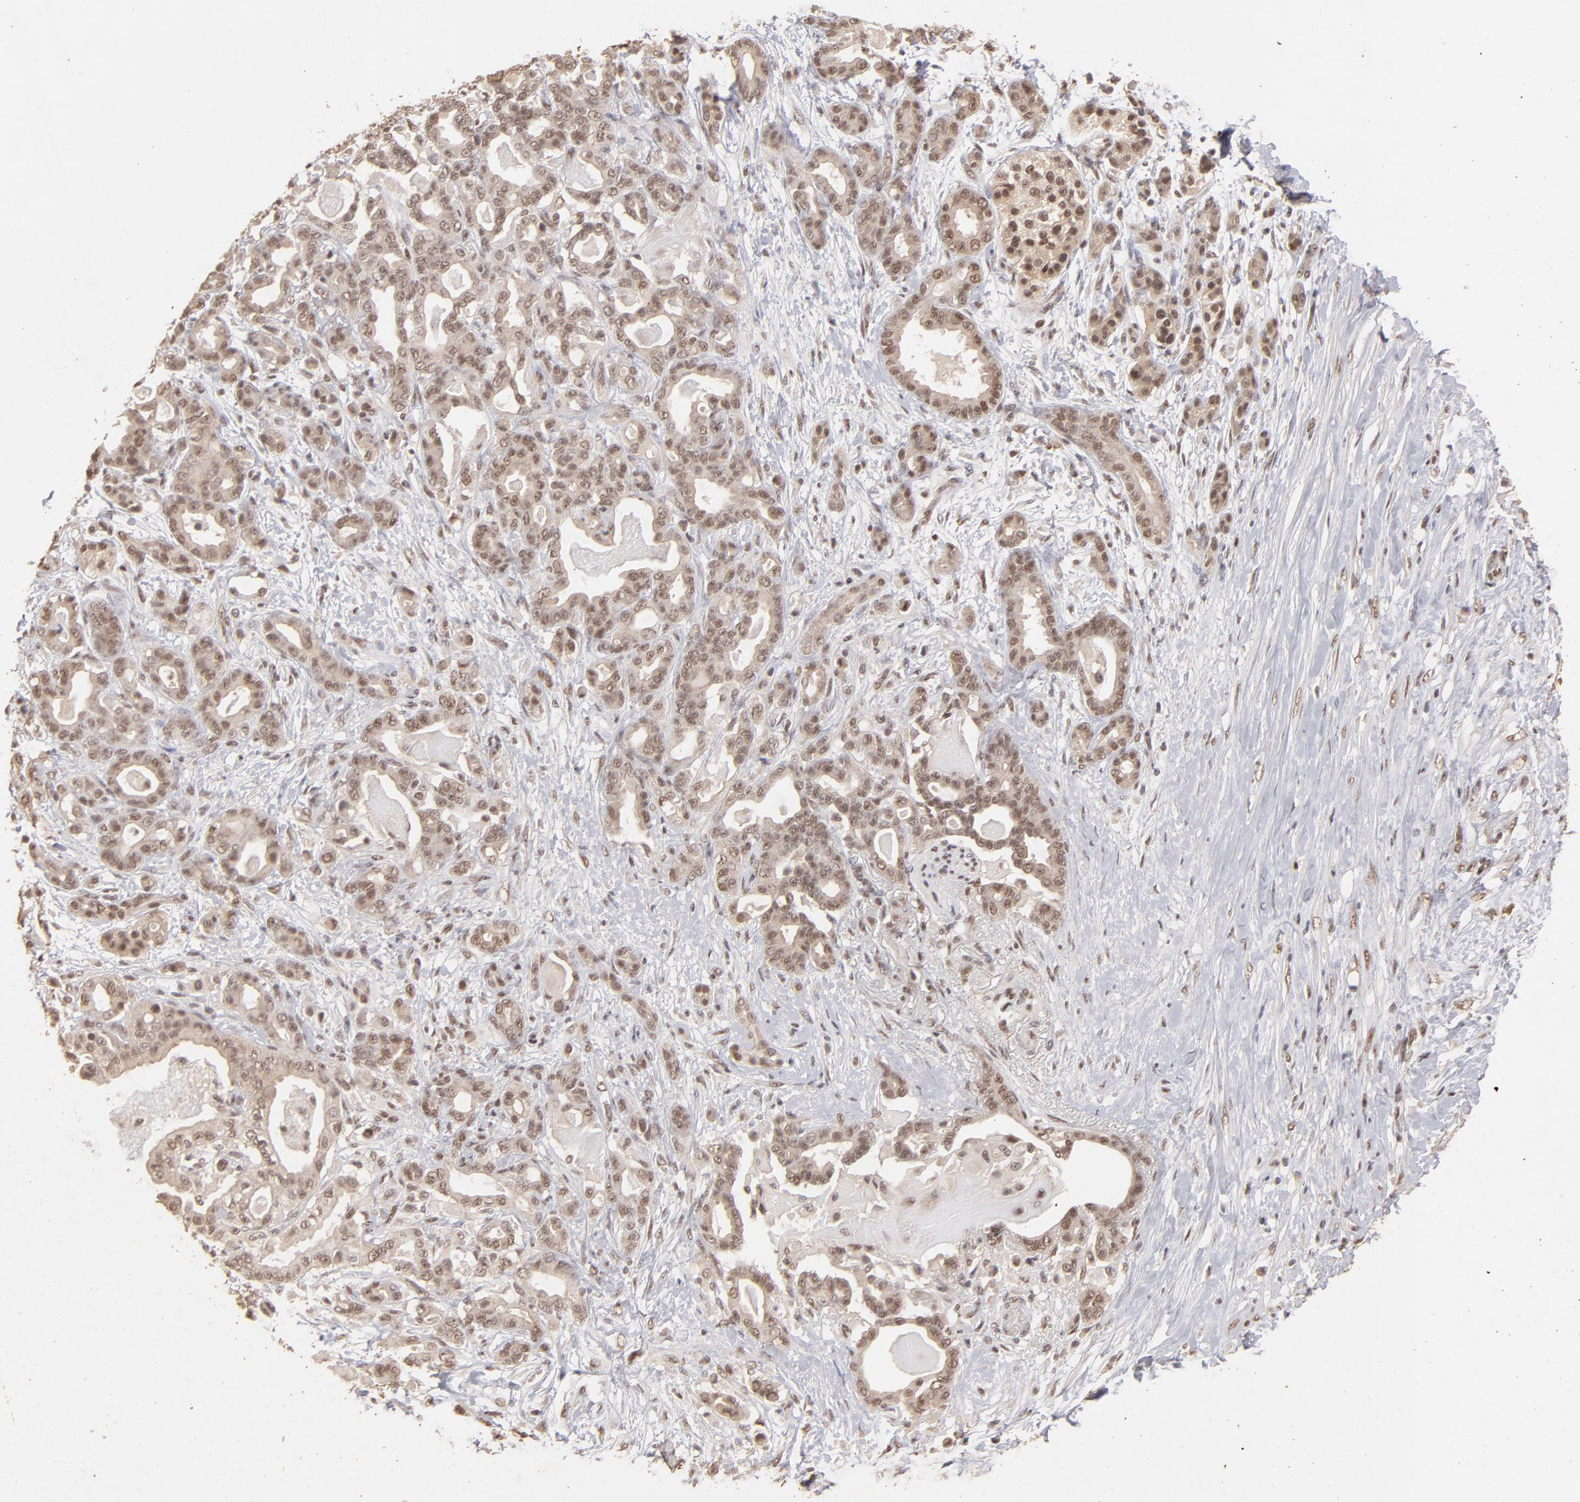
{"staining": {"intensity": "moderate", "quantity": ">75%", "location": "cytoplasmic/membranous,nuclear"}, "tissue": "pancreatic cancer", "cell_type": "Tumor cells", "image_type": "cancer", "snomed": [{"axis": "morphology", "description": "Adenocarcinoma, NOS"}, {"axis": "topography", "description": "Pancreas"}], "caption": "Human pancreatic adenocarcinoma stained for a protein (brown) displays moderate cytoplasmic/membranous and nuclear positive staining in approximately >75% of tumor cells.", "gene": "CLOCK", "patient": {"sex": "male", "age": 63}}